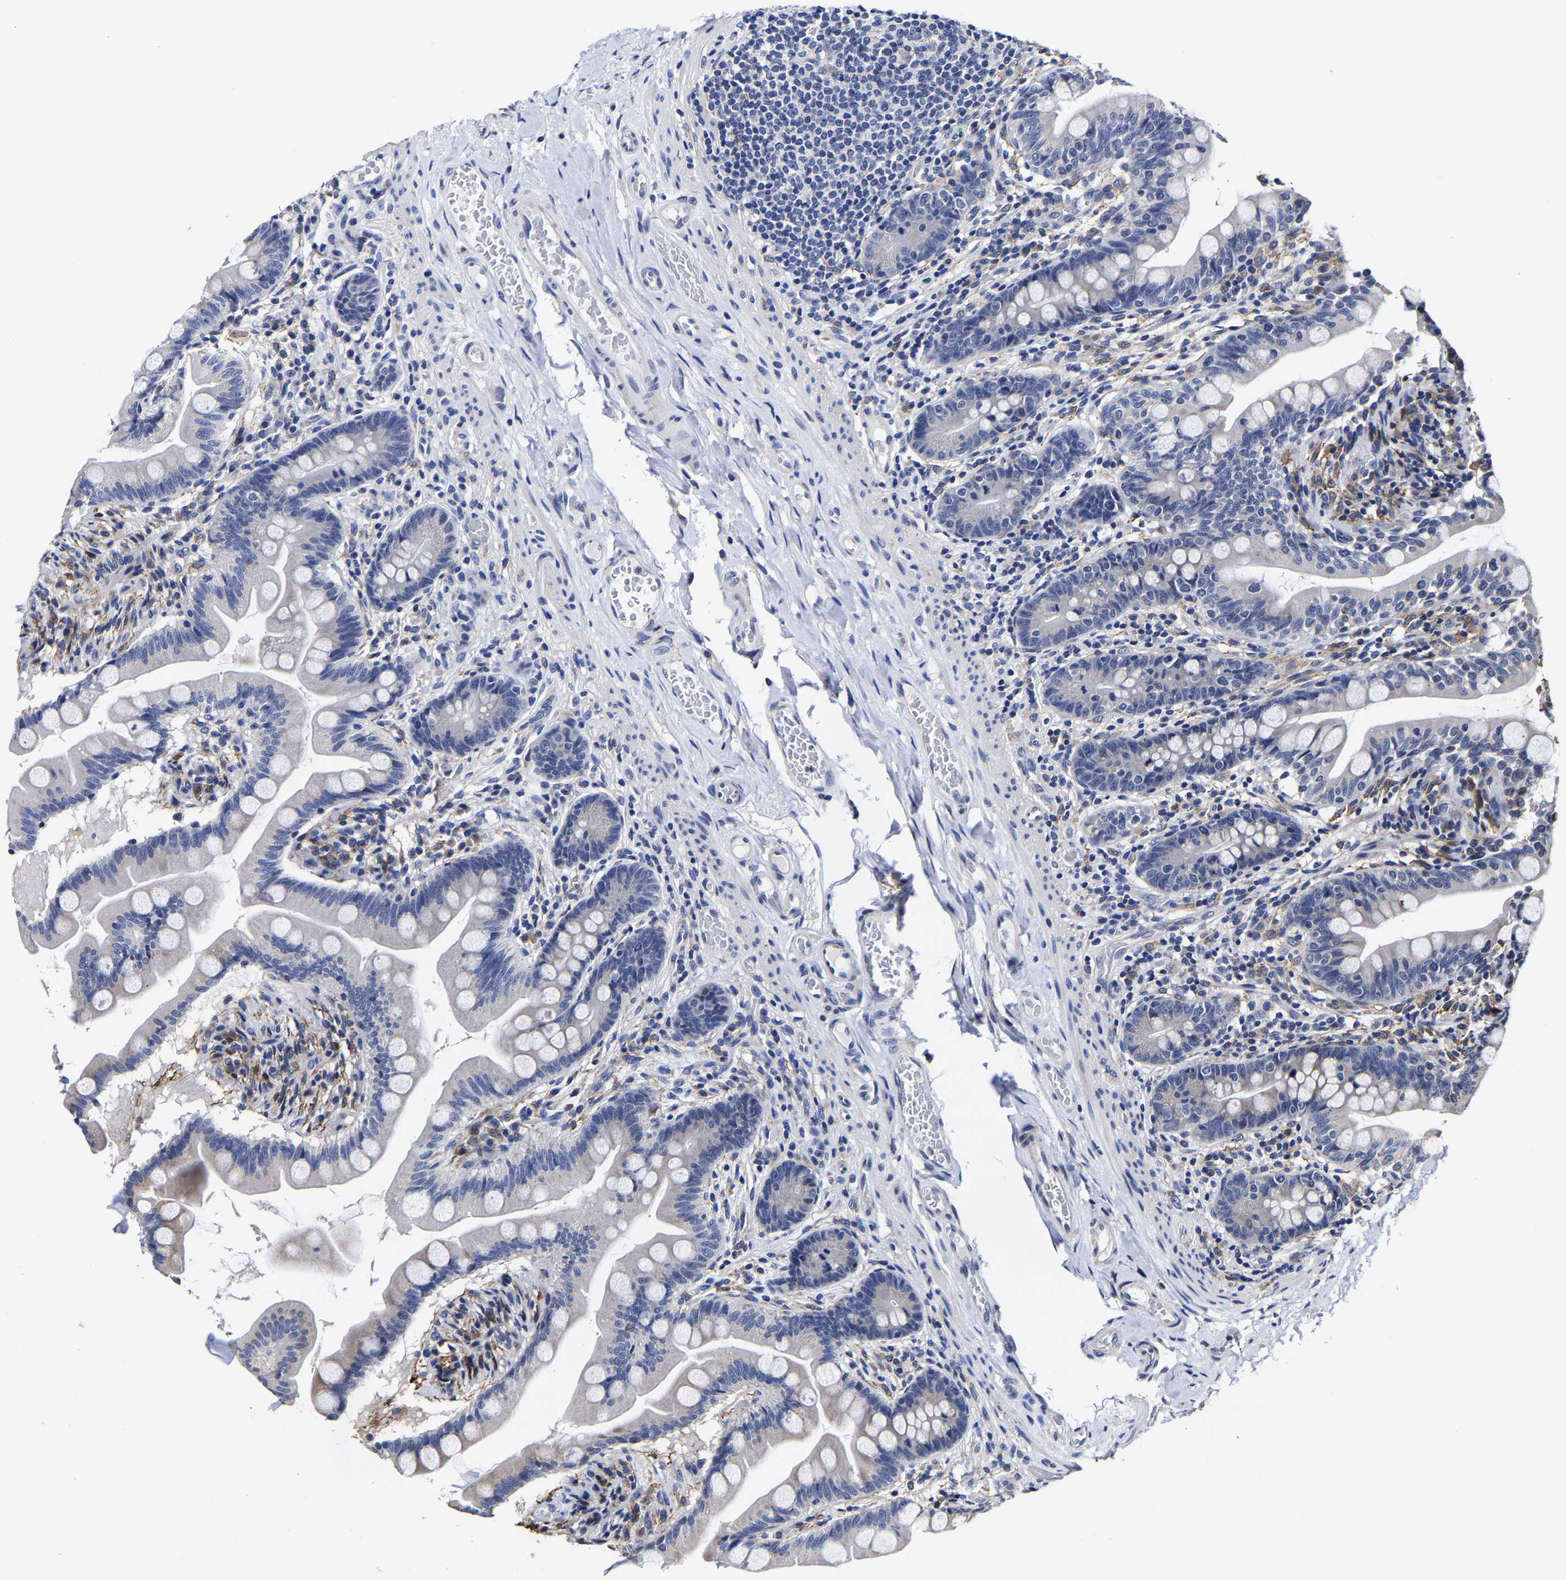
{"staining": {"intensity": "weak", "quantity": "25%-75%", "location": "cytoplasmic/membranous"}, "tissue": "small intestine", "cell_type": "Glandular cells", "image_type": "normal", "snomed": [{"axis": "morphology", "description": "Normal tissue, NOS"}, {"axis": "topography", "description": "Small intestine"}], "caption": "Small intestine stained with DAB immunohistochemistry reveals low levels of weak cytoplasmic/membranous expression in about 25%-75% of glandular cells. The staining is performed using DAB brown chromogen to label protein expression. The nuclei are counter-stained blue using hematoxylin.", "gene": "AASS", "patient": {"sex": "female", "age": 56}}